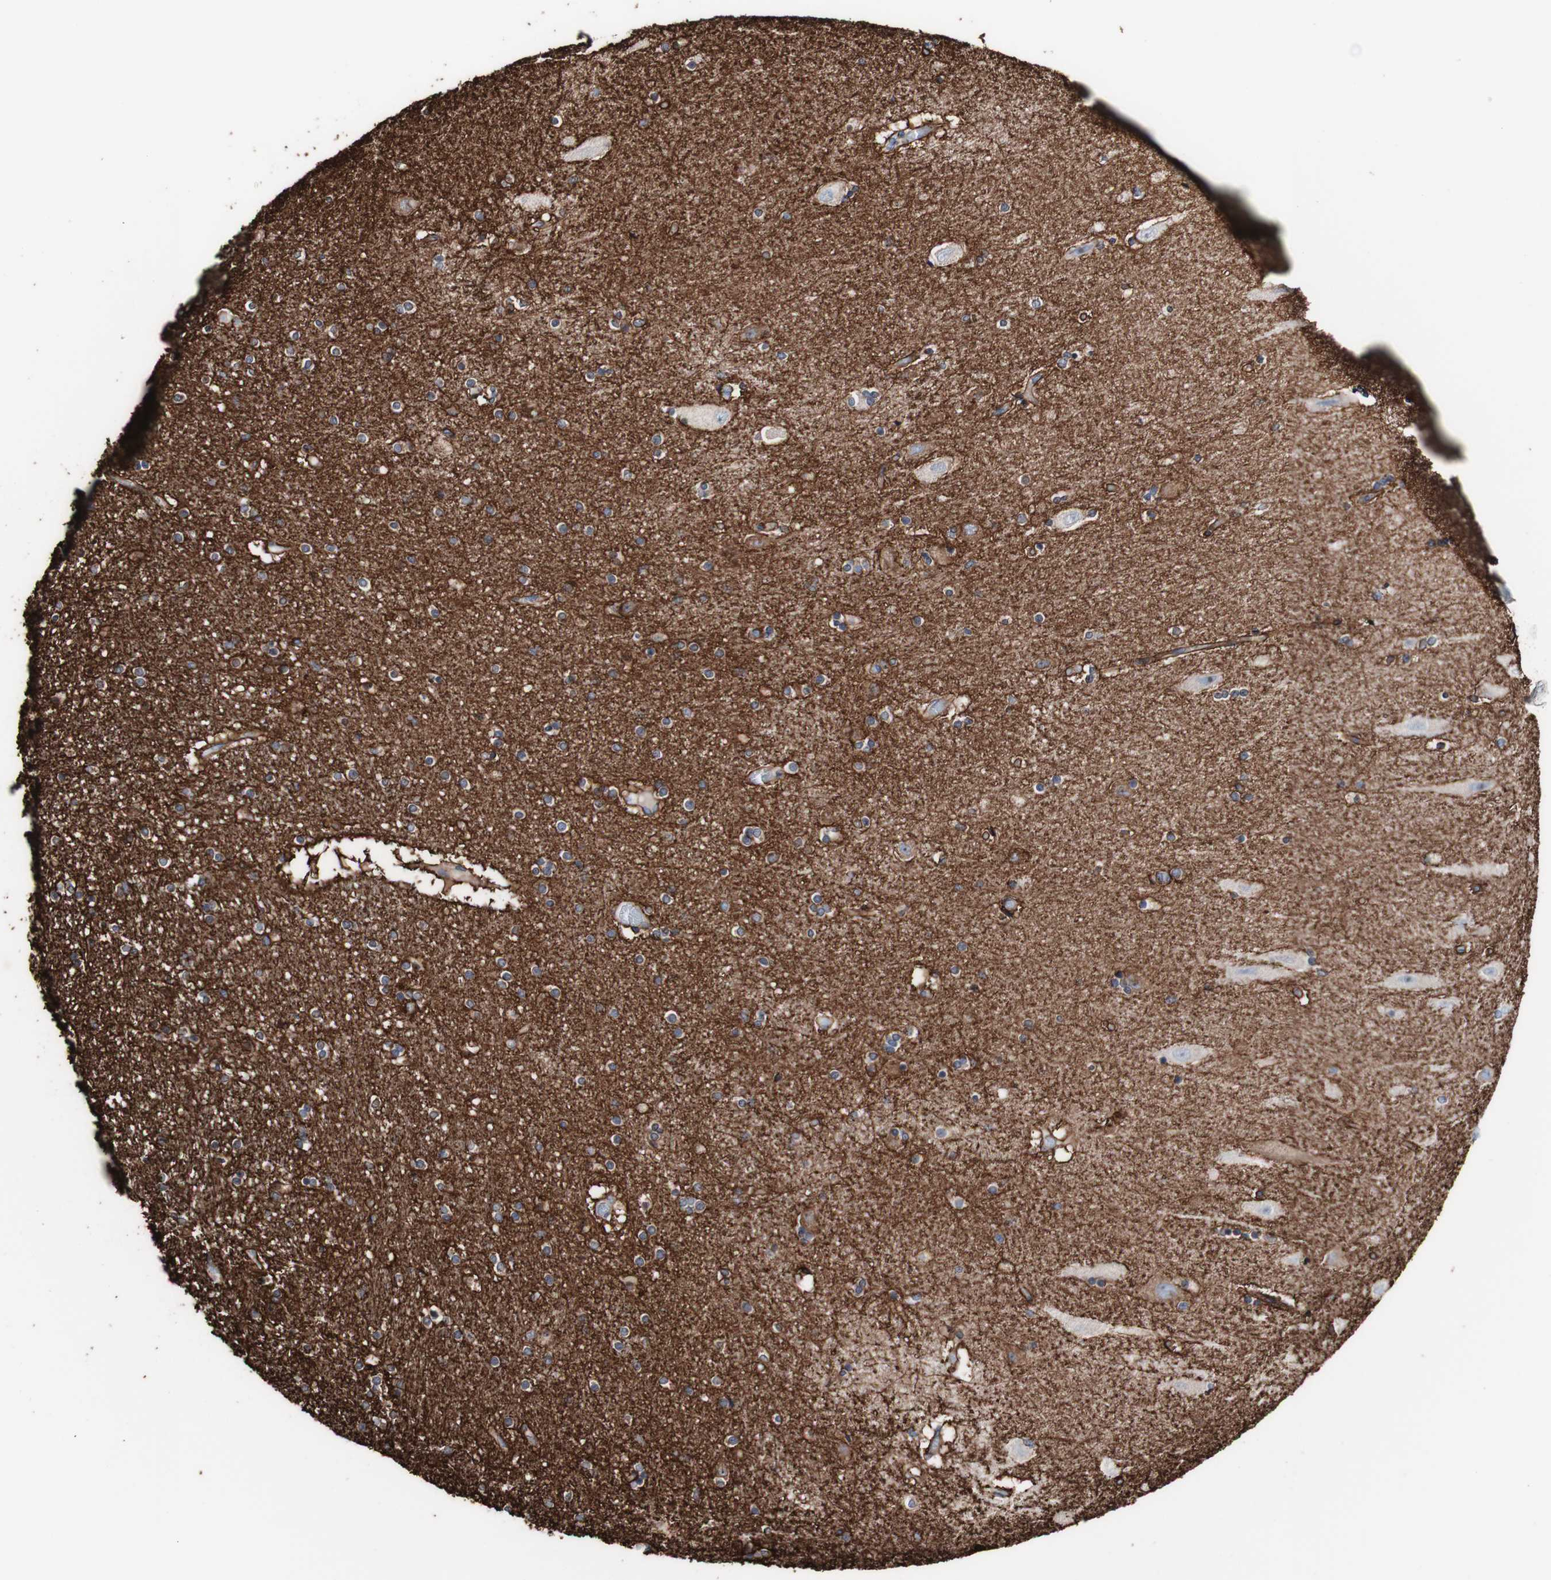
{"staining": {"intensity": "moderate", "quantity": "<25%", "location": "cytoplasmic/membranous"}, "tissue": "hippocampus", "cell_type": "Glial cells", "image_type": "normal", "snomed": [{"axis": "morphology", "description": "Normal tissue, NOS"}, {"axis": "topography", "description": "Hippocampus"}], "caption": "Normal hippocampus displays moderate cytoplasmic/membranous positivity in approximately <25% of glial cells, visualized by immunohistochemistry. (DAB = brown stain, brightfield microscopy at high magnification).", "gene": "LRIG3", "patient": {"sex": "female", "age": 54}}